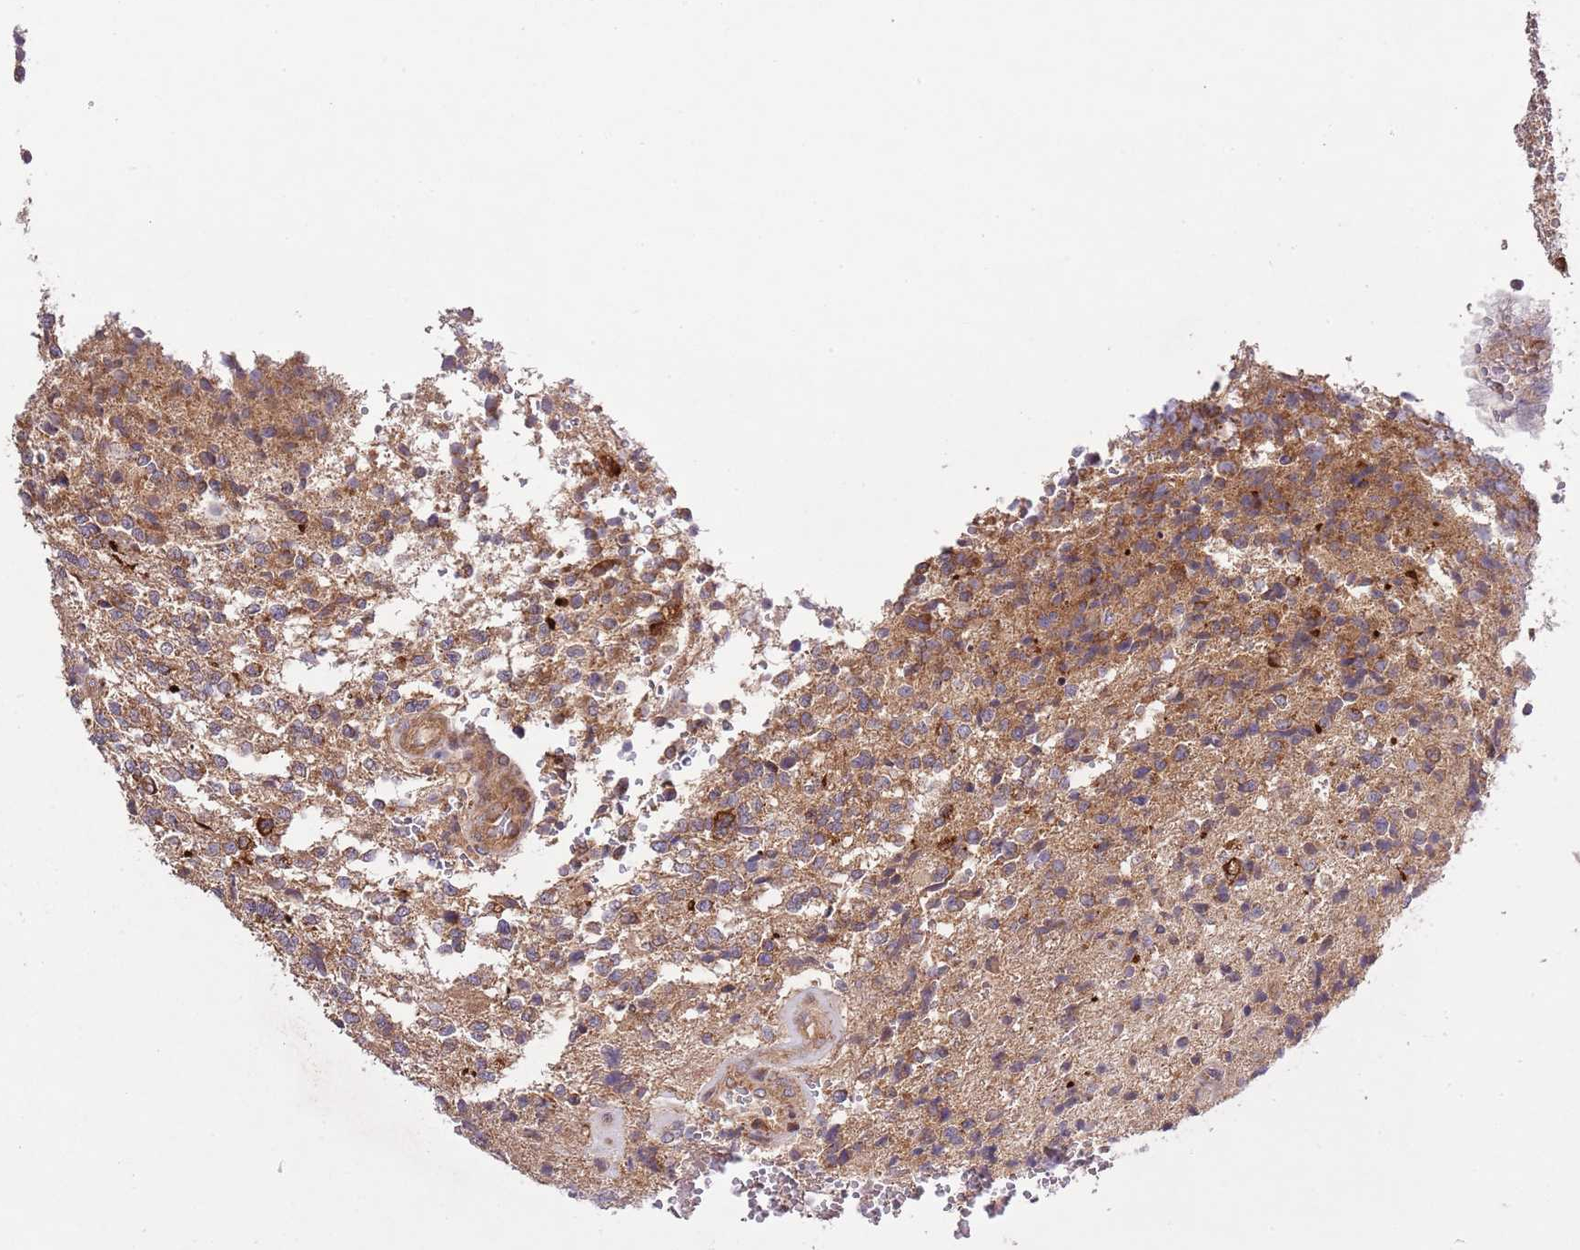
{"staining": {"intensity": "moderate", "quantity": ">75%", "location": "cytoplasmic/membranous"}, "tissue": "glioma", "cell_type": "Tumor cells", "image_type": "cancer", "snomed": [{"axis": "morphology", "description": "Glioma, malignant, High grade"}, {"axis": "topography", "description": "Brain"}], "caption": "Glioma stained with a brown dye exhibits moderate cytoplasmic/membranous positive staining in about >75% of tumor cells.", "gene": "MFNG", "patient": {"sex": "male", "age": 56}}